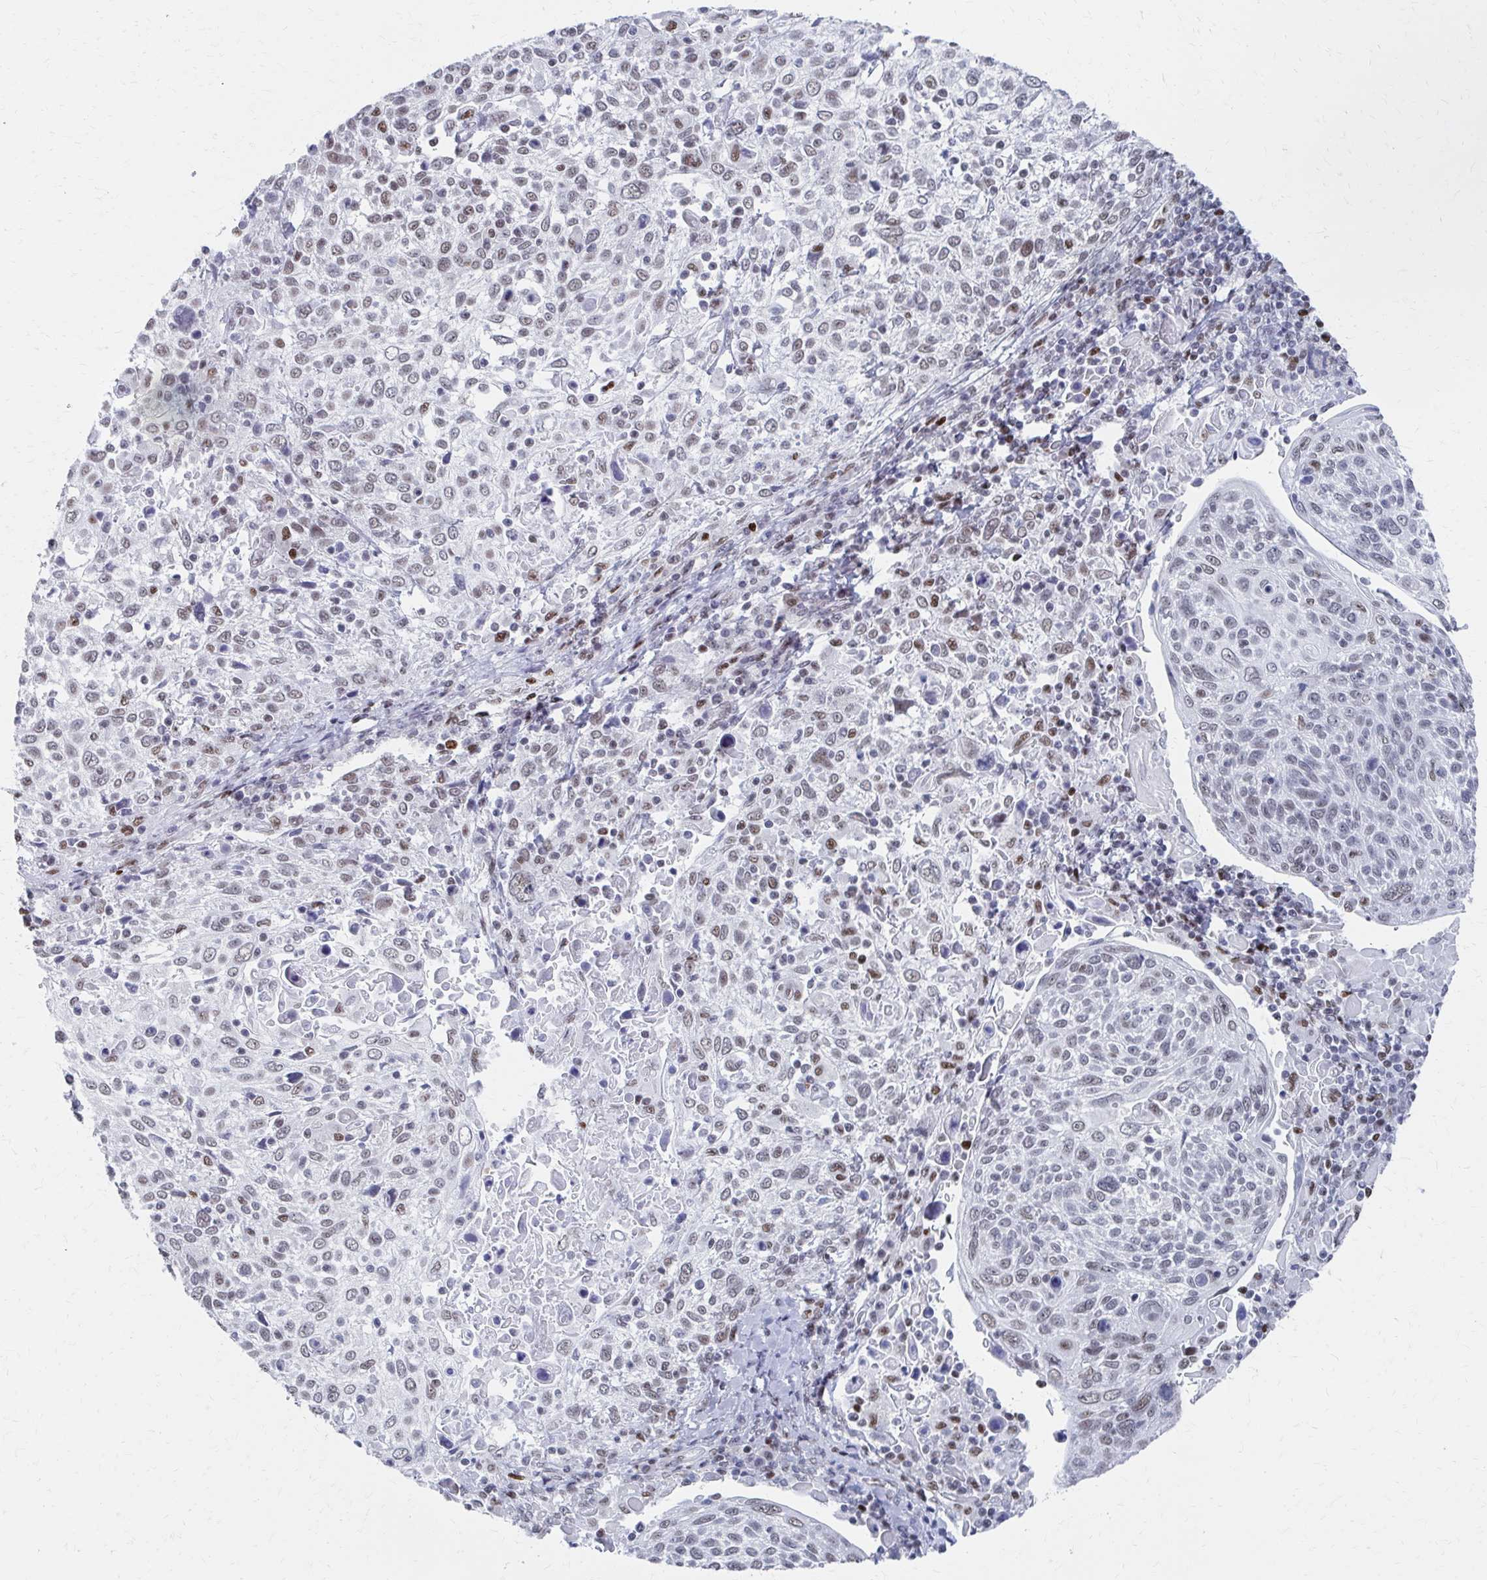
{"staining": {"intensity": "weak", "quantity": ">75%", "location": "nuclear"}, "tissue": "cervical cancer", "cell_type": "Tumor cells", "image_type": "cancer", "snomed": [{"axis": "morphology", "description": "Squamous cell carcinoma, NOS"}, {"axis": "topography", "description": "Cervix"}], "caption": "About >75% of tumor cells in cervical cancer (squamous cell carcinoma) display weak nuclear protein expression as visualized by brown immunohistochemical staining.", "gene": "CDIN1", "patient": {"sex": "female", "age": 61}}